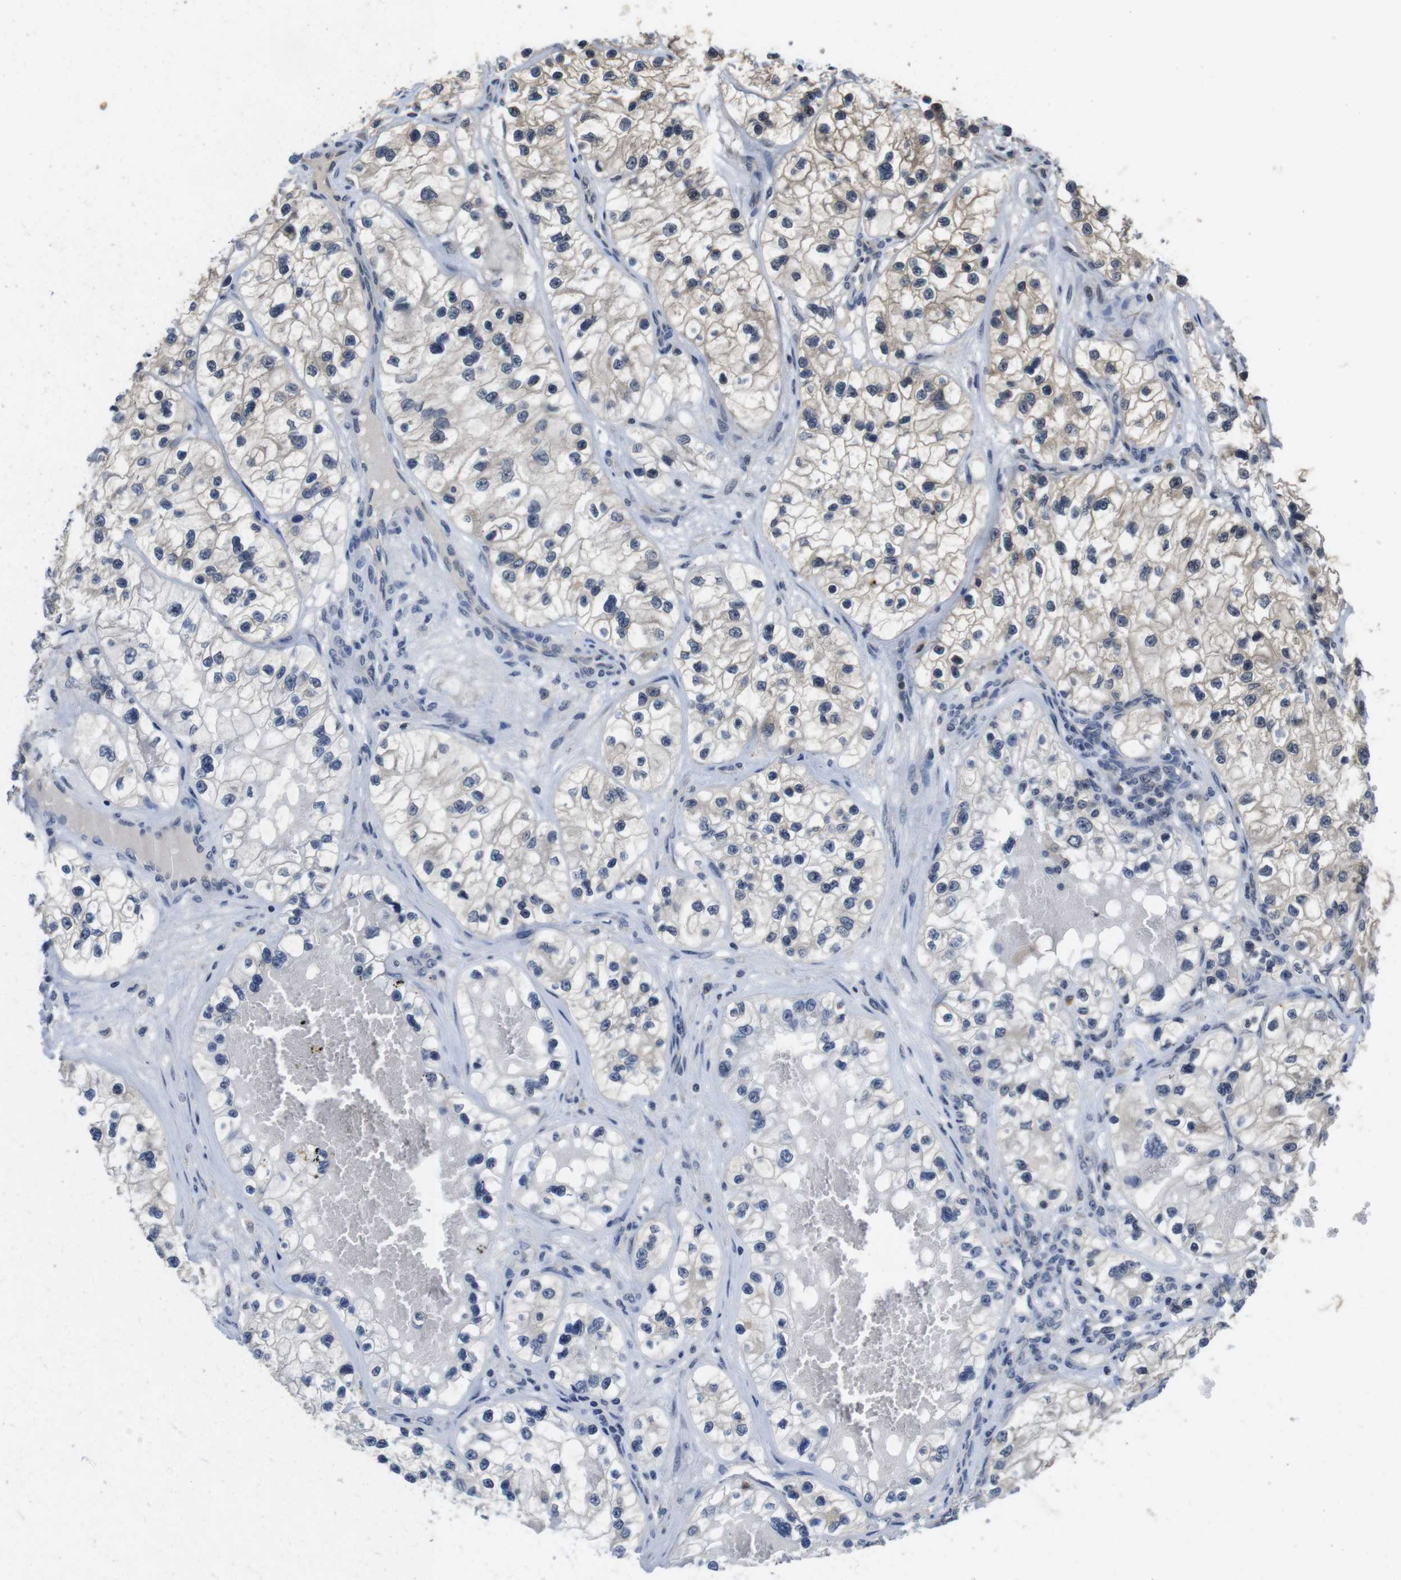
{"staining": {"intensity": "negative", "quantity": "none", "location": "none"}, "tissue": "renal cancer", "cell_type": "Tumor cells", "image_type": "cancer", "snomed": [{"axis": "morphology", "description": "Adenocarcinoma, NOS"}, {"axis": "topography", "description": "Kidney"}], "caption": "This micrograph is of renal adenocarcinoma stained with IHC to label a protein in brown with the nuclei are counter-stained blue. There is no staining in tumor cells.", "gene": "FADD", "patient": {"sex": "female", "age": 57}}